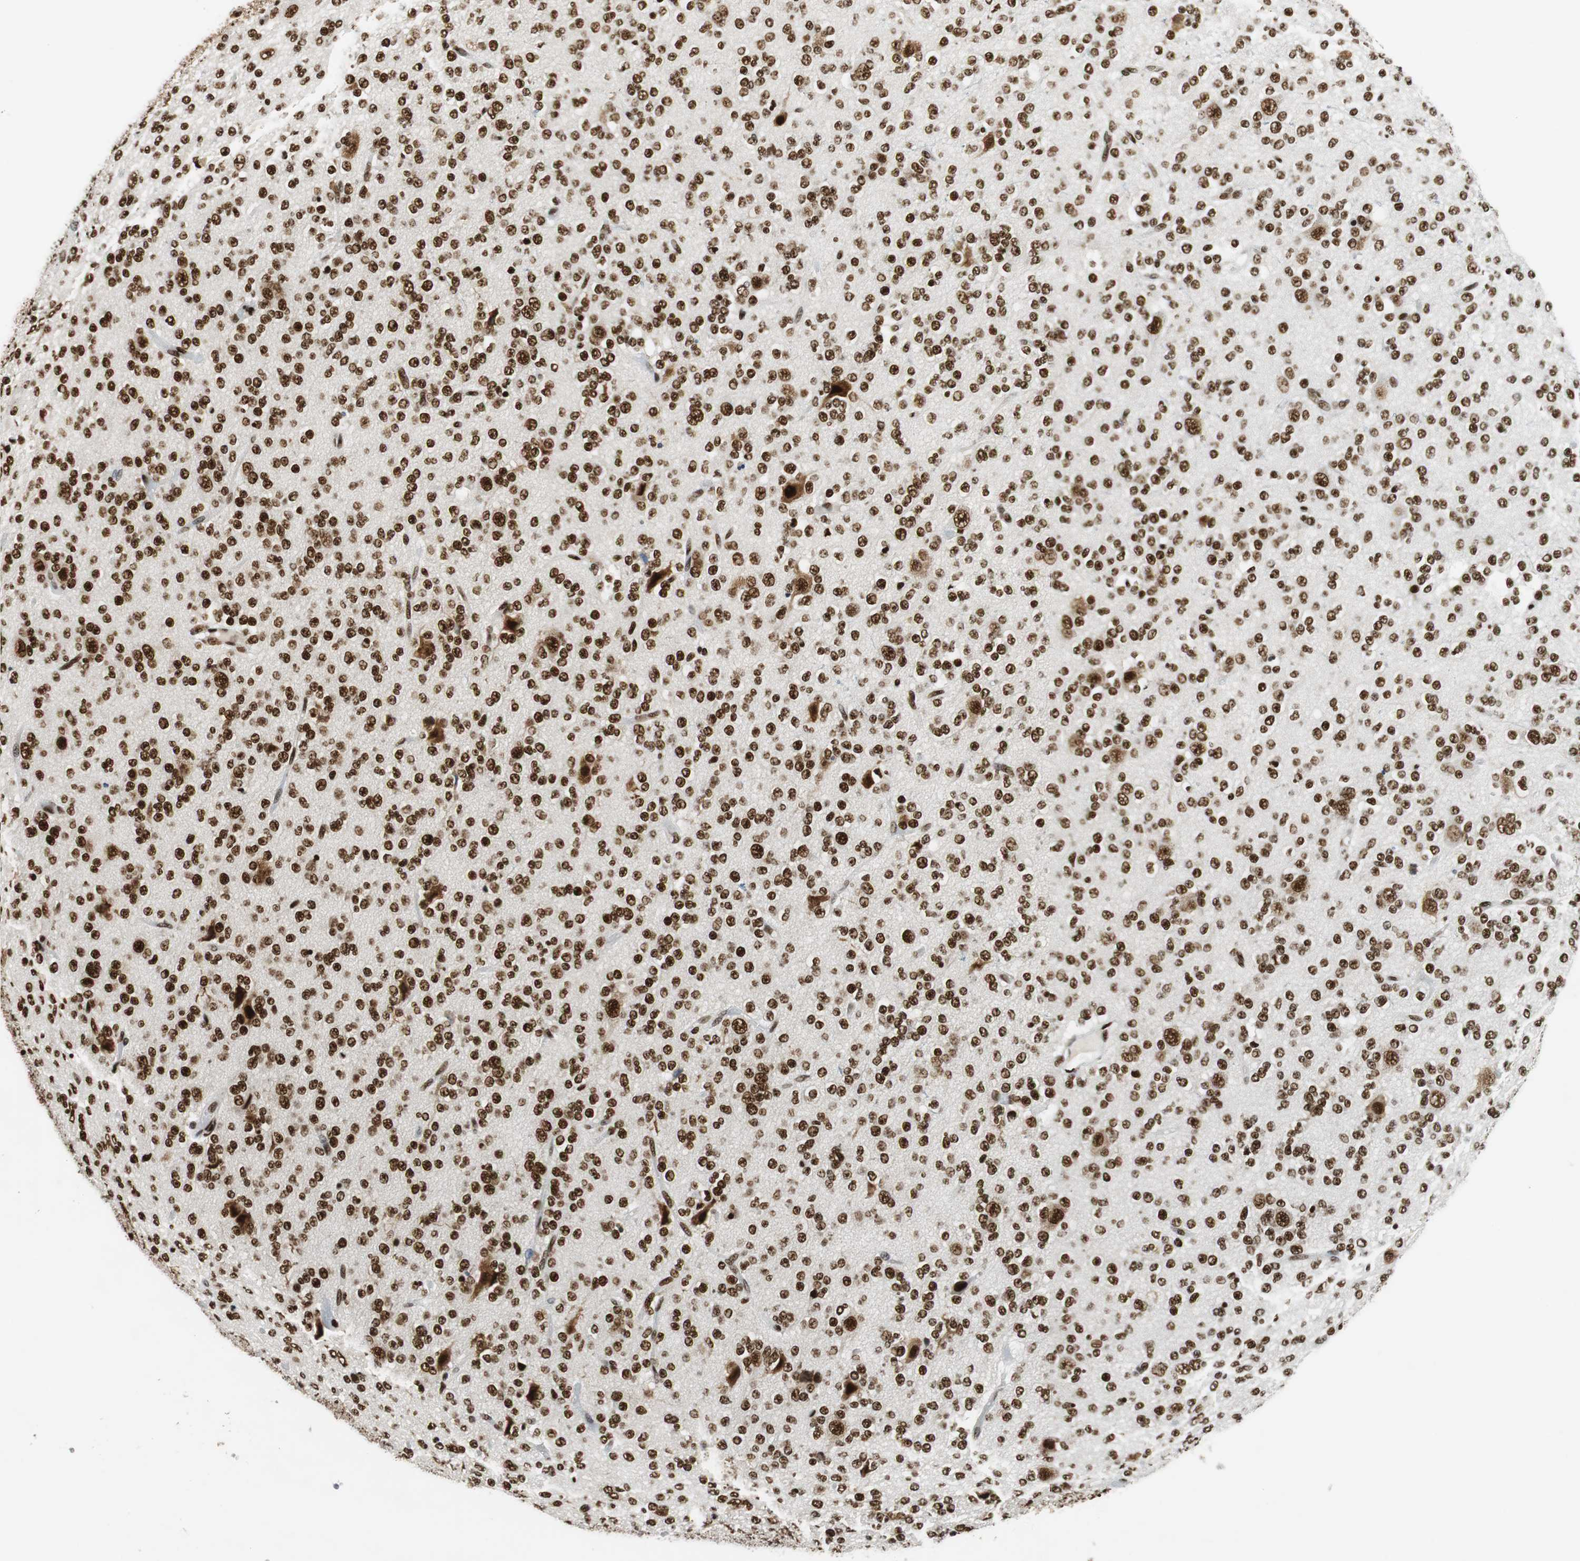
{"staining": {"intensity": "strong", "quantity": ">75%", "location": "nuclear"}, "tissue": "glioma", "cell_type": "Tumor cells", "image_type": "cancer", "snomed": [{"axis": "morphology", "description": "Glioma, malignant, Low grade"}, {"axis": "topography", "description": "Brain"}], "caption": "Strong nuclear positivity is appreciated in approximately >75% of tumor cells in malignant low-grade glioma. (DAB = brown stain, brightfield microscopy at high magnification).", "gene": "PRKDC", "patient": {"sex": "male", "age": 38}}